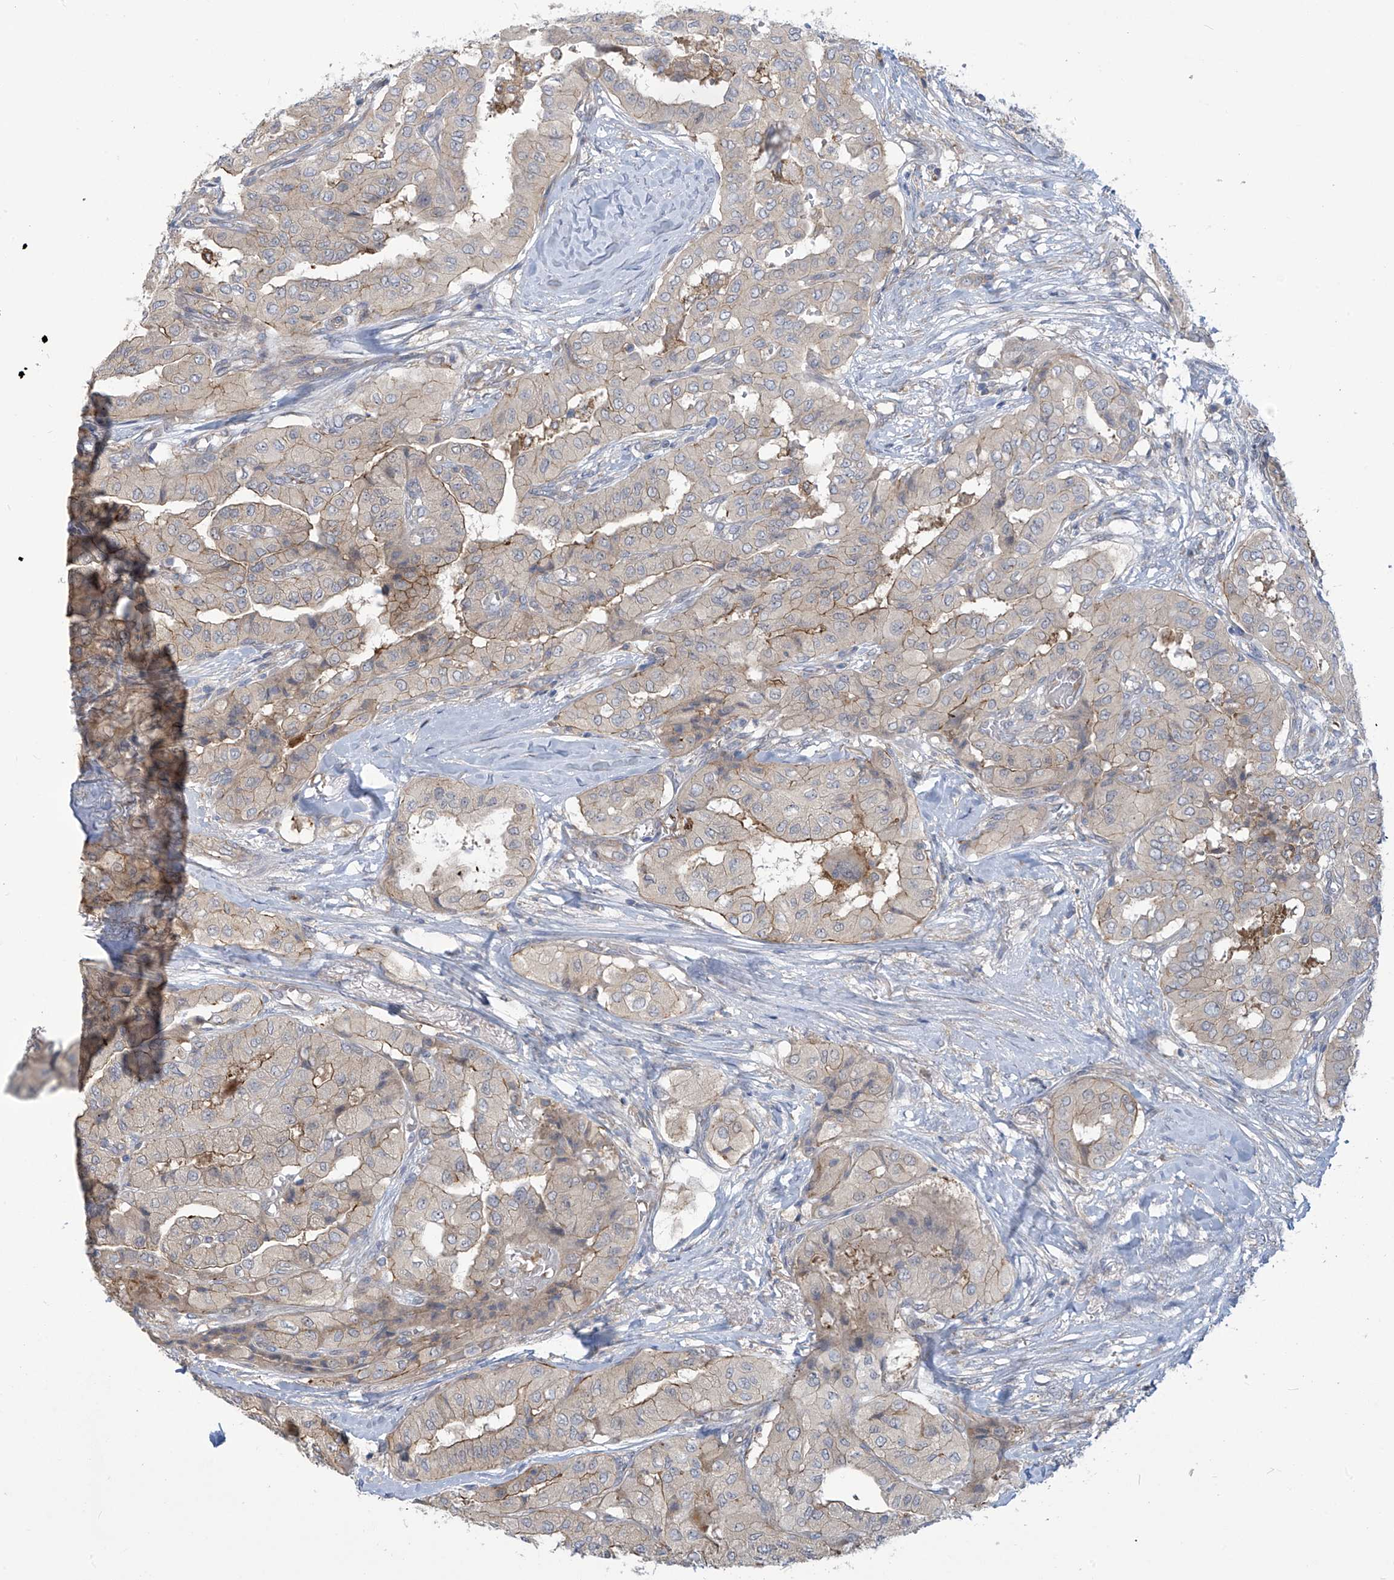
{"staining": {"intensity": "moderate", "quantity": "<25%", "location": "cytoplasmic/membranous"}, "tissue": "thyroid cancer", "cell_type": "Tumor cells", "image_type": "cancer", "snomed": [{"axis": "morphology", "description": "Papillary adenocarcinoma, NOS"}, {"axis": "topography", "description": "Thyroid gland"}], "caption": "Human thyroid papillary adenocarcinoma stained with a brown dye shows moderate cytoplasmic/membranous positive staining in about <25% of tumor cells.", "gene": "ADAT2", "patient": {"sex": "female", "age": 59}}